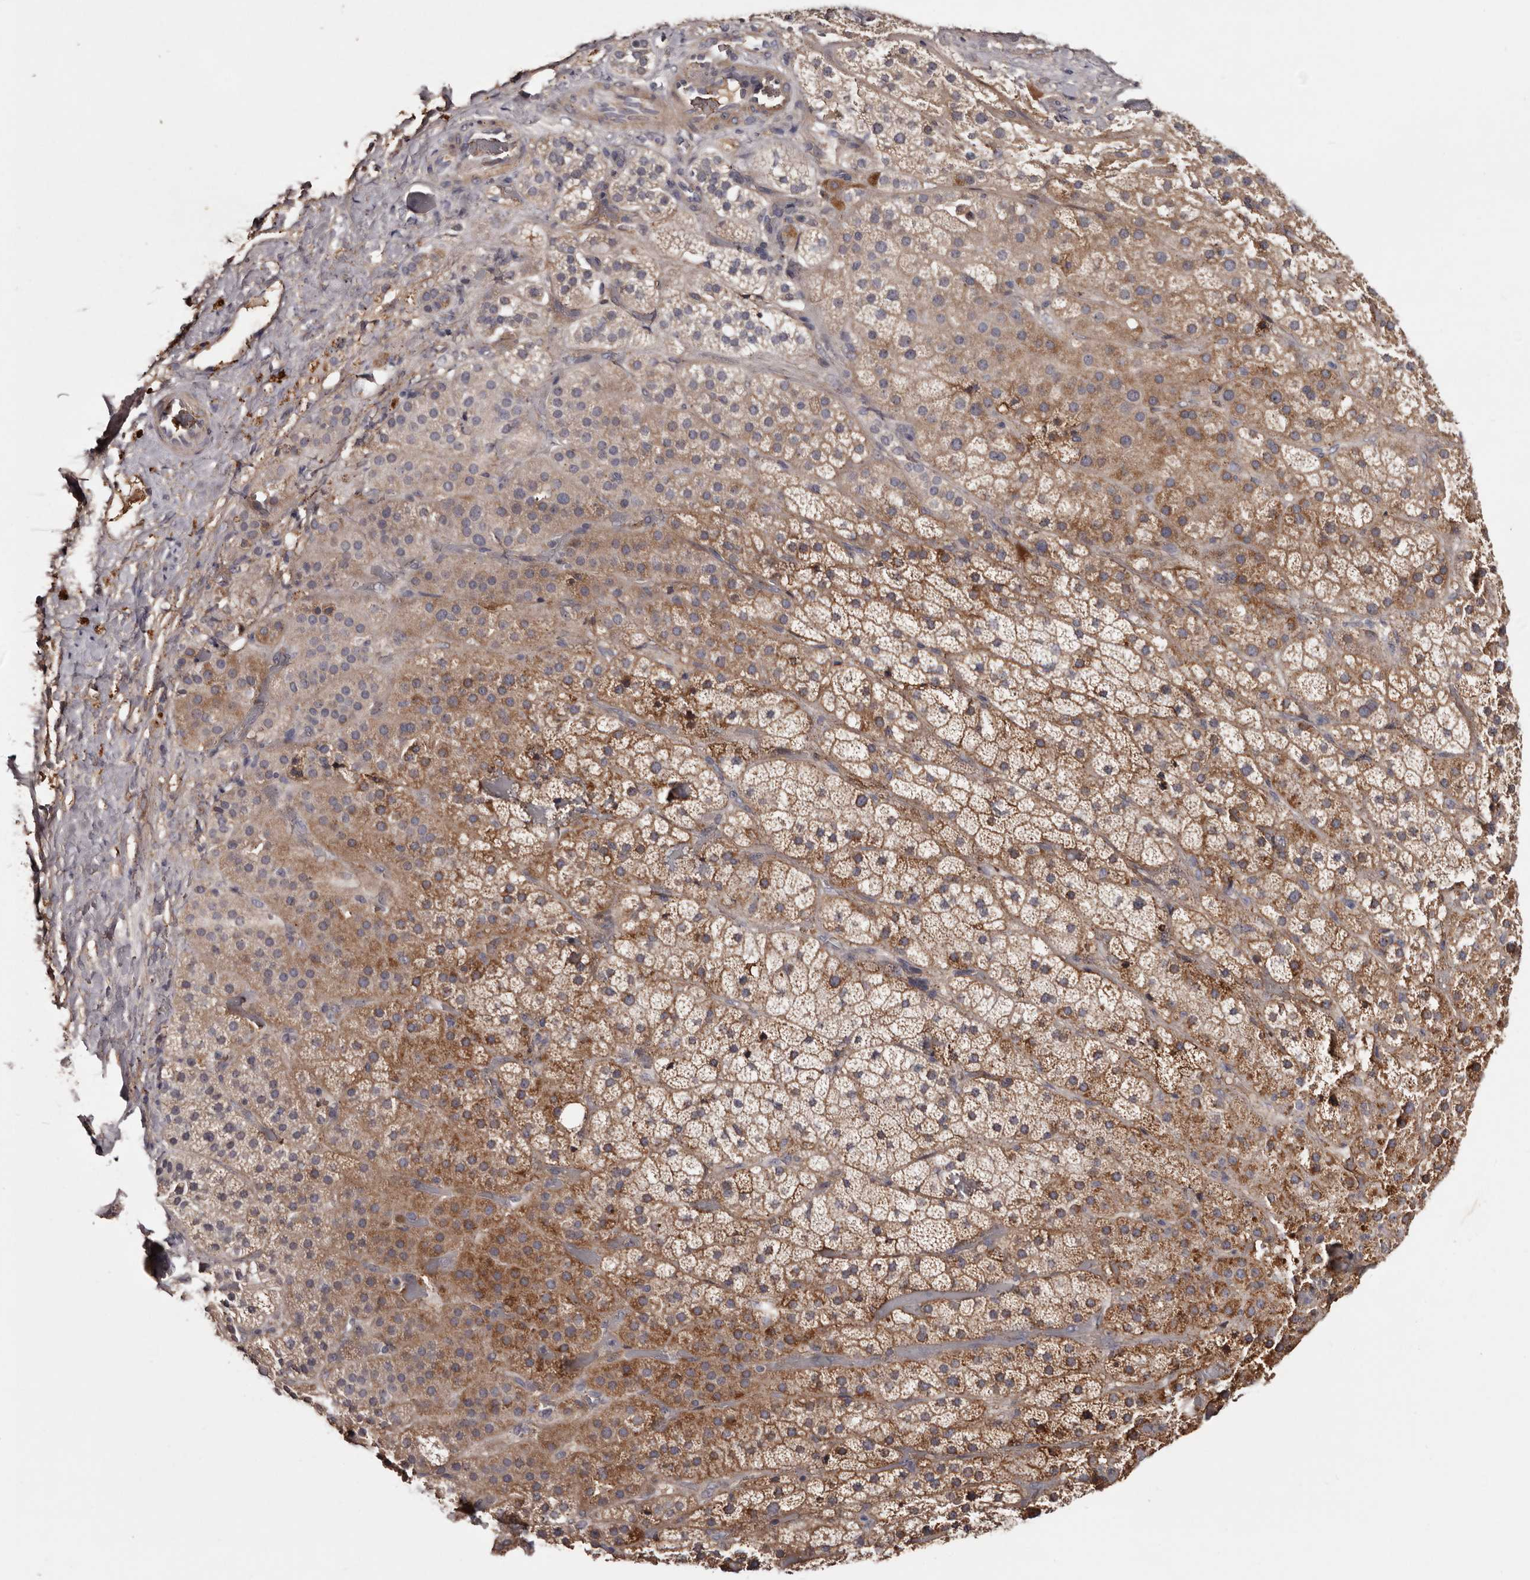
{"staining": {"intensity": "moderate", "quantity": ">75%", "location": "cytoplasmic/membranous"}, "tissue": "adrenal gland", "cell_type": "Glandular cells", "image_type": "normal", "snomed": [{"axis": "morphology", "description": "Normal tissue, NOS"}, {"axis": "topography", "description": "Adrenal gland"}], "caption": "Protein analysis of normal adrenal gland displays moderate cytoplasmic/membranous expression in about >75% of glandular cells. Immunohistochemistry (ihc) stains the protein of interest in brown and the nuclei are stained blue.", "gene": "CYP1B1", "patient": {"sex": "male", "age": 57}}